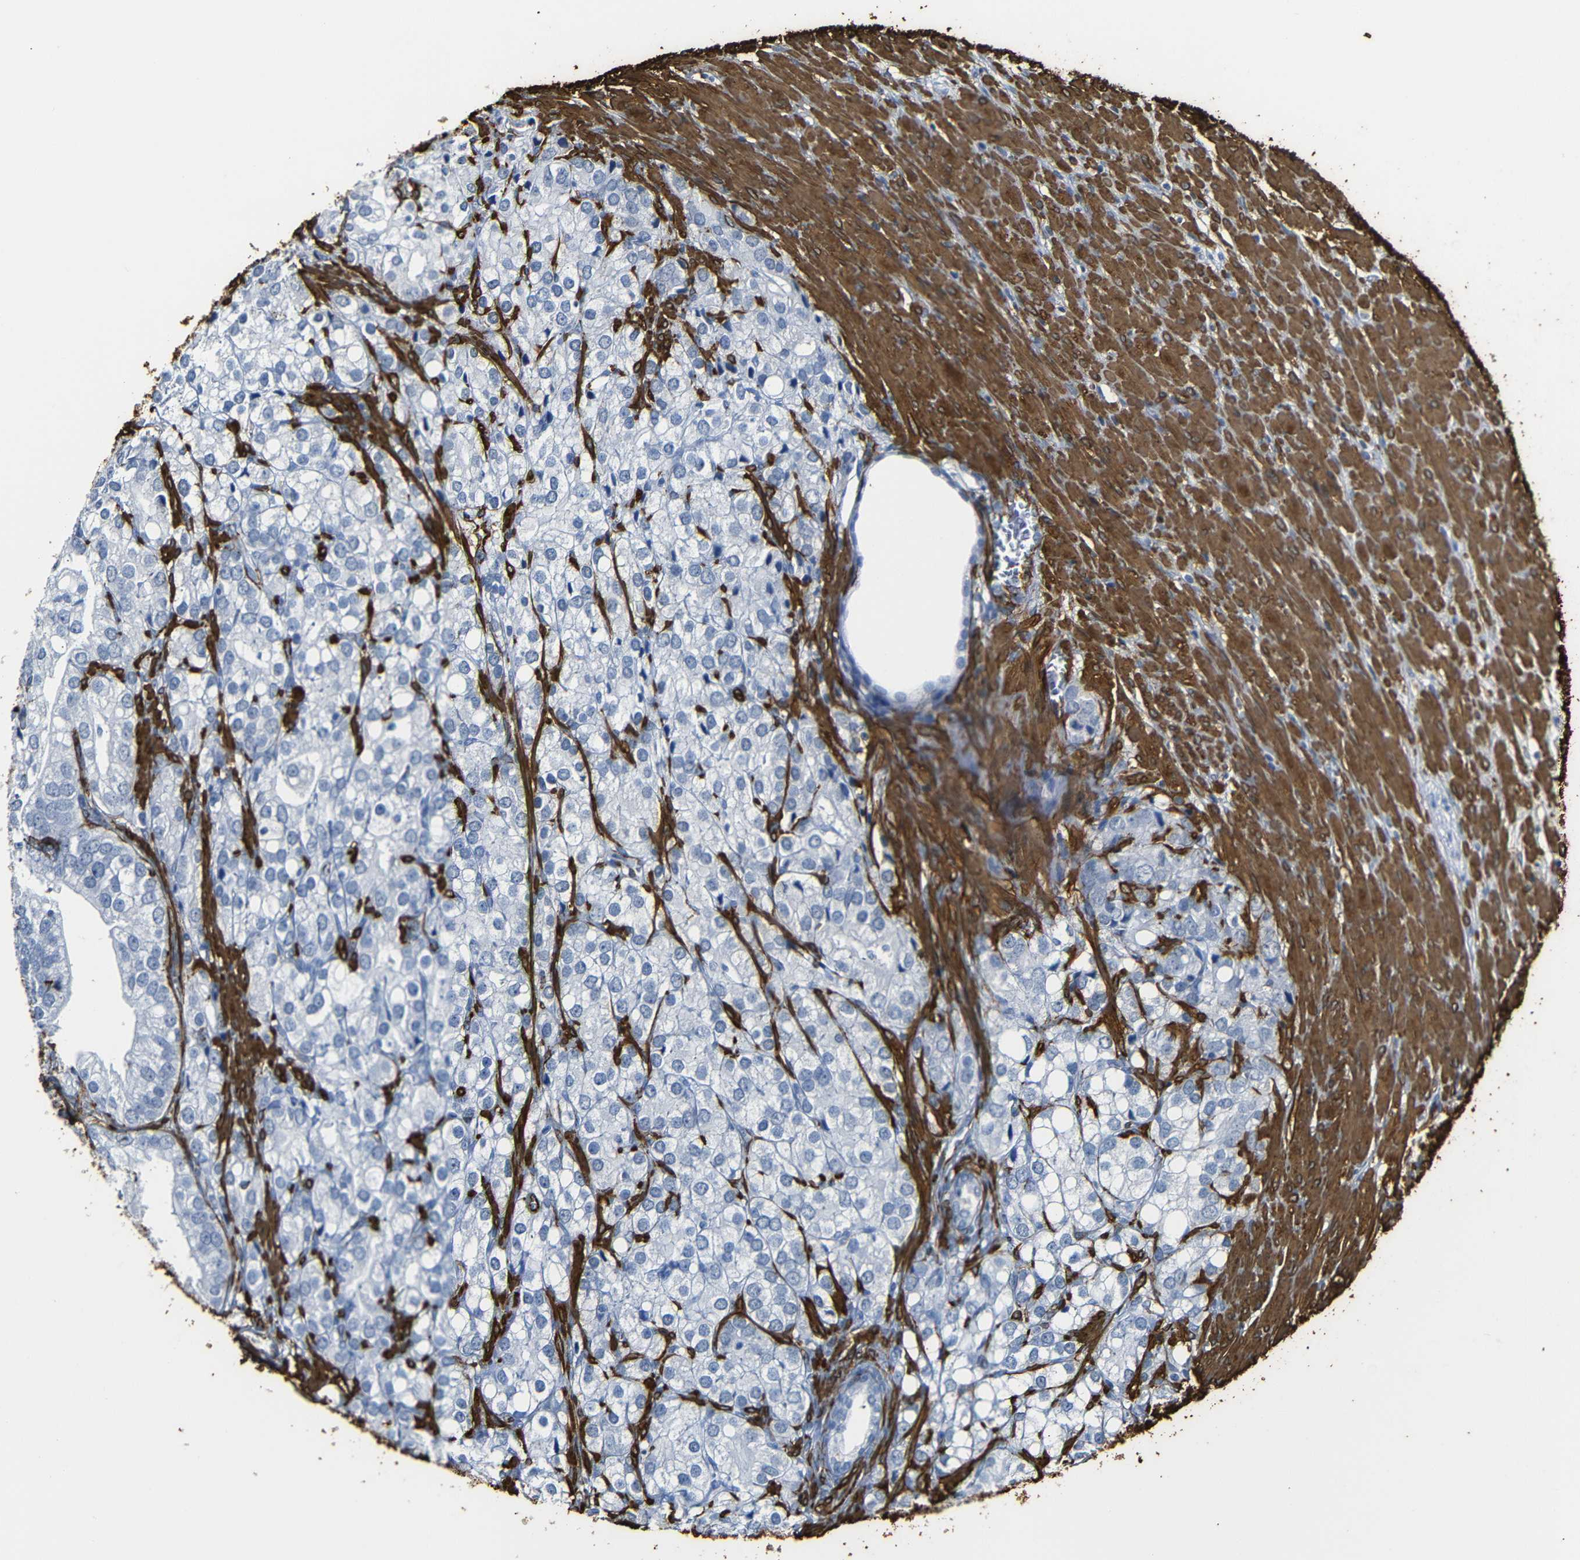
{"staining": {"intensity": "negative", "quantity": "none", "location": "none"}, "tissue": "prostate cancer", "cell_type": "Tumor cells", "image_type": "cancer", "snomed": [{"axis": "morphology", "description": "Adenocarcinoma, Low grade"}, {"axis": "topography", "description": "Prostate"}], "caption": "High magnification brightfield microscopy of prostate cancer stained with DAB (3,3'-diaminobenzidine) (brown) and counterstained with hematoxylin (blue): tumor cells show no significant expression.", "gene": "ACTA2", "patient": {"sex": "male", "age": 69}}